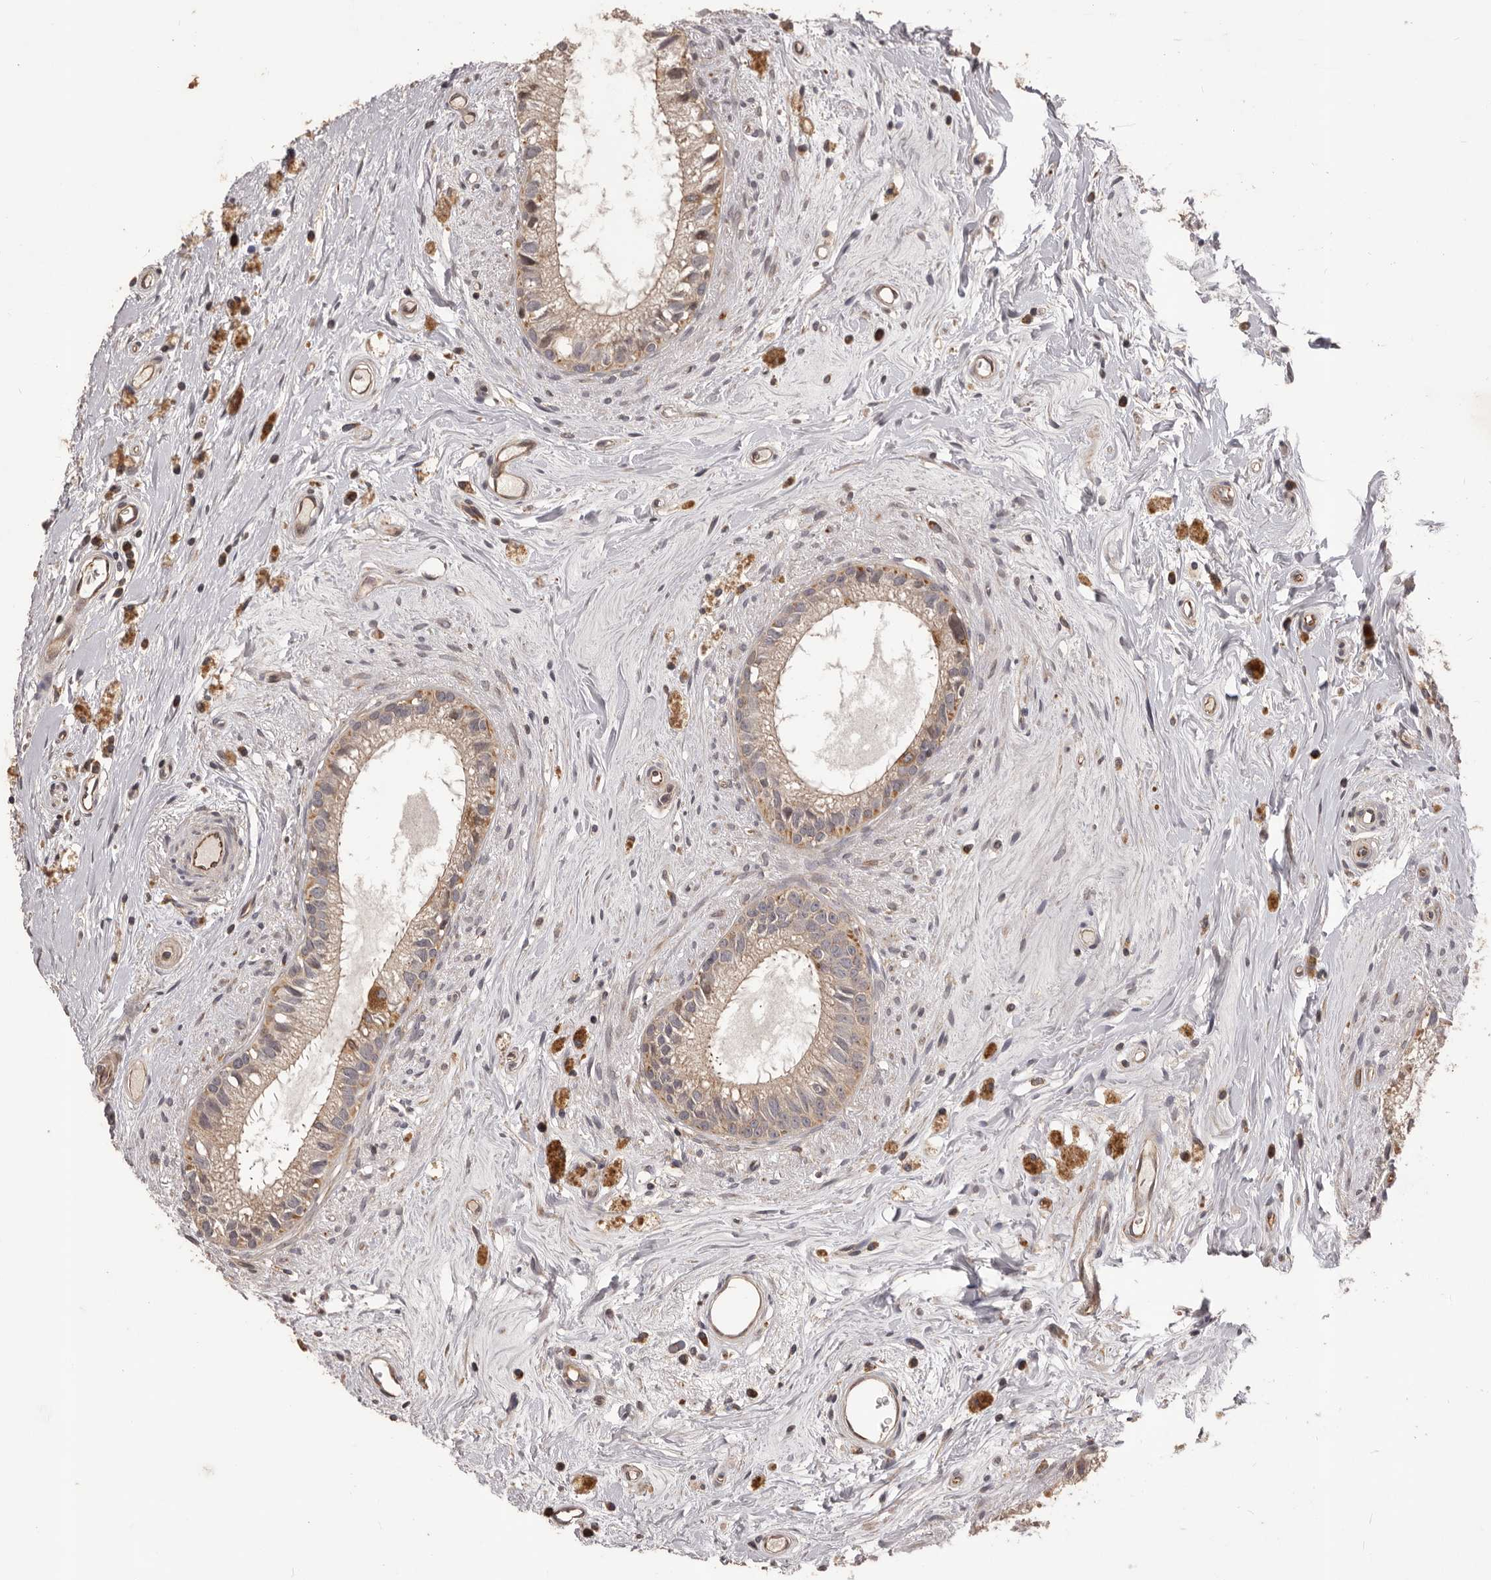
{"staining": {"intensity": "moderate", "quantity": ">75%", "location": "cytoplasmic/membranous"}, "tissue": "epididymis", "cell_type": "Glandular cells", "image_type": "normal", "snomed": [{"axis": "morphology", "description": "Normal tissue, NOS"}, {"axis": "topography", "description": "Epididymis"}], "caption": "High-magnification brightfield microscopy of normal epididymis stained with DAB (3,3'-diaminobenzidine) (brown) and counterstained with hematoxylin (blue). glandular cells exhibit moderate cytoplasmic/membranous staining is present in approximately>75% of cells. Using DAB (3,3'-diaminobenzidine) (brown) and hematoxylin (blue) stains, captured at high magnification using brightfield microscopy.", "gene": "QRSL1", "patient": {"sex": "male", "age": 80}}